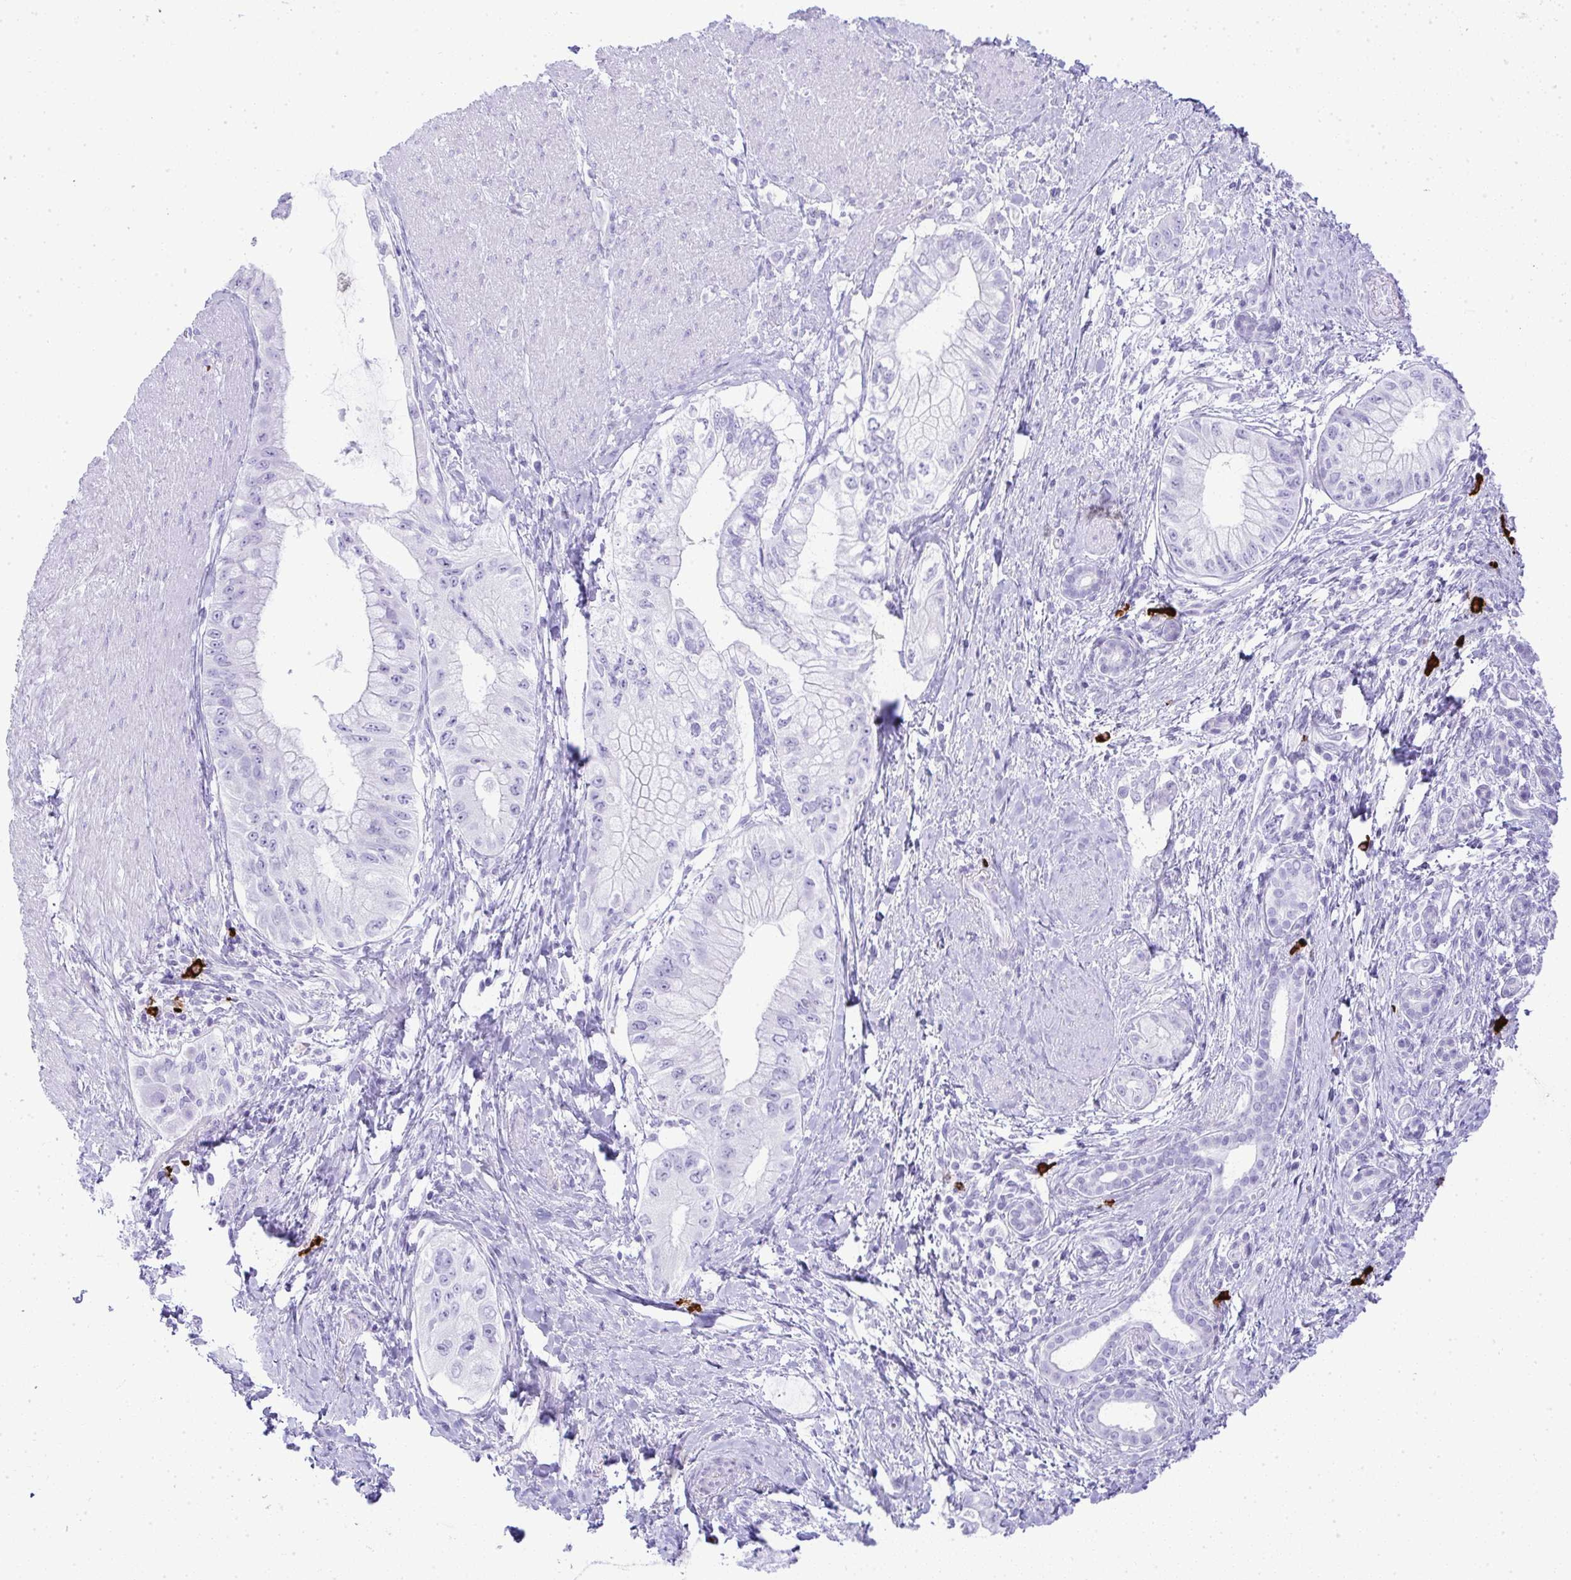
{"staining": {"intensity": "negative", "quantity": "none", "location": "none"}, "tissue": "pancreatic cancer", "cell_type": "Tumor cells", "image_type": "cancer", "snomed": [{"axis": "morphology", "description": "Adenocarcinoma, NOS"}, {"axis": "topography", "description": "Pancreas"}], "caption": "DAB (3,3'-diaminobenzidine) immunohistochemical staining of pancreatic adenocarcinoma exhibits no significant expression in tumor cells. (DAB immunohistochemistry visualized using brightfield microscopy, high magnification).", "gene": "CDADC1", "patient": {"sex": "male", "age": 48}}